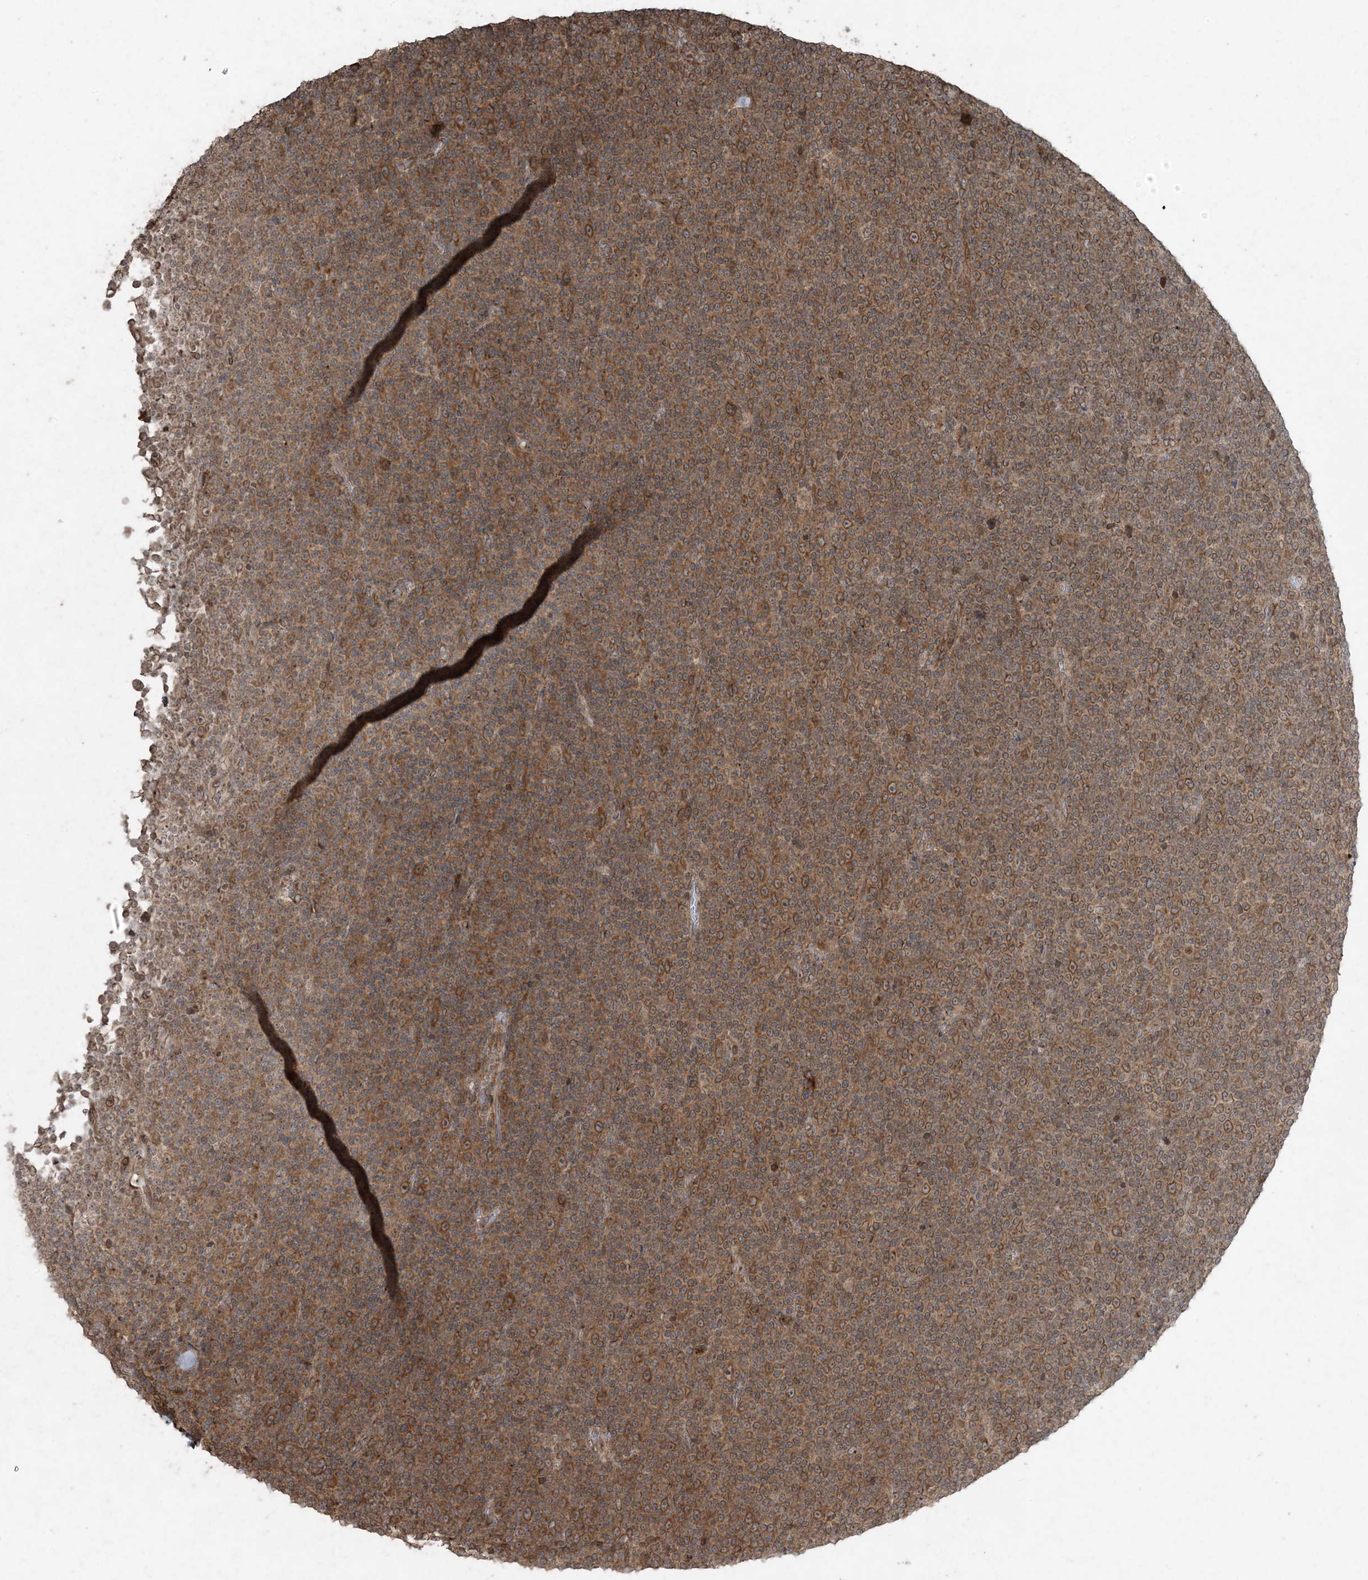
{"staining": {"intensity": "moderate", "quantity": ">75%", "location": "cytoplasmic/membranous"}, "tissue": "lymphoma", "cell_type": "Tumor cells", "image_type": "cancer", "snomed": [{"axis": "morphology", "description": "Malignant lymphoma, non-Hodgkin's type, Low grade"}, {"axis": "topography", "description": "Lymph node"}], "caption": "Lymphoma tissue demonstrates moderate cytoplasmic/membranous staining in about >75% of tumor cells The protein of interest is stained brown, and the nuclei are stained in blue (DAB (3,3'-diaminobenzidine) IHC with brightfield microscopy, high magnification).", "gene": "DDX19B", "patient": {"sex": "female", "age": 67}}